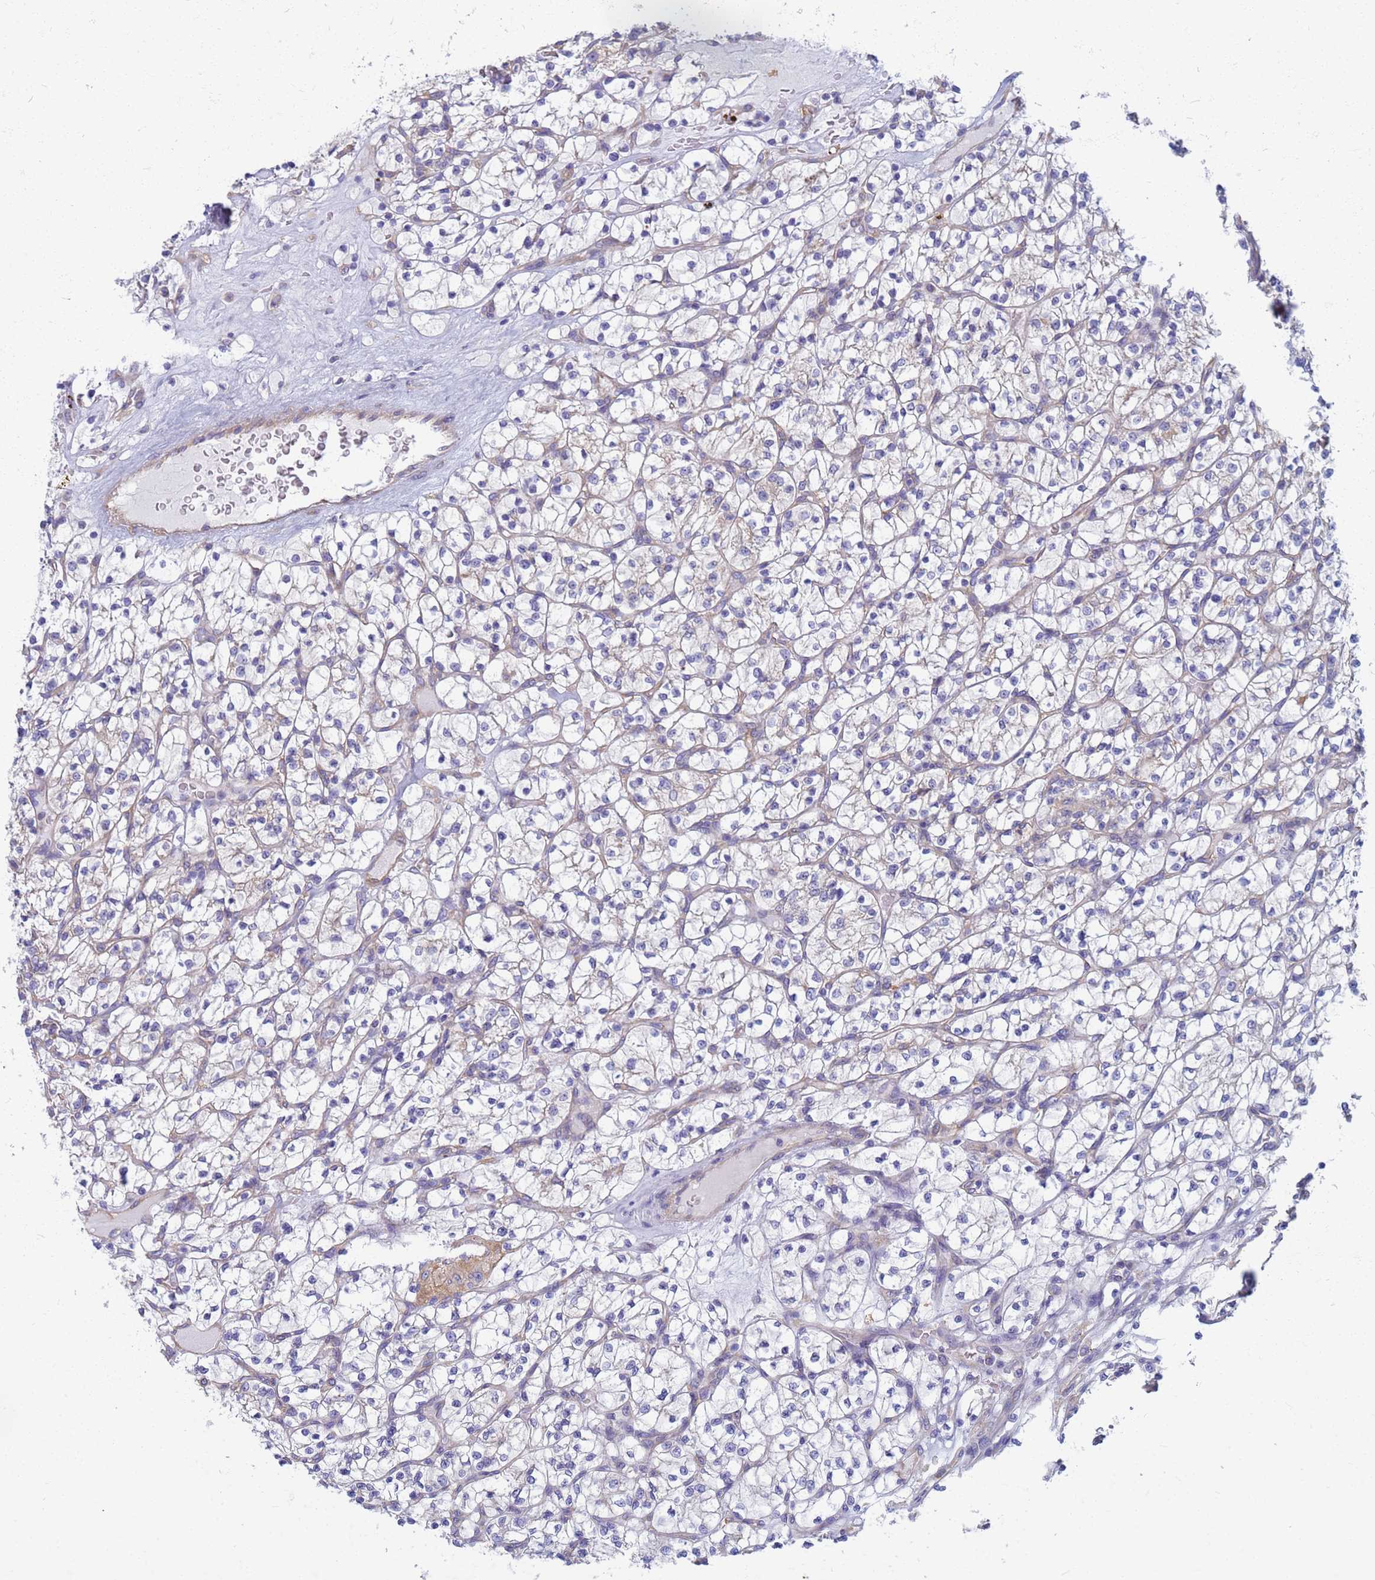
{"staining": {"intensity": "negative", "quantity": "none", "location": "none"}, "tissue": "renal cancer", "cell_type": "Tumor cells", "image_type": "cancer", "snomed": [{"axis": "morphology", "description": "Adenocarcinoma, NOS"}, {"axis": "topography", "description": "Kidney"}], "caption": "An IHC micrograph of renal cancer is shown. There is no staining in tumor cells of renal cancer.", "gene": "EEA1", "patient": {"sex": "female", "age": 64}}